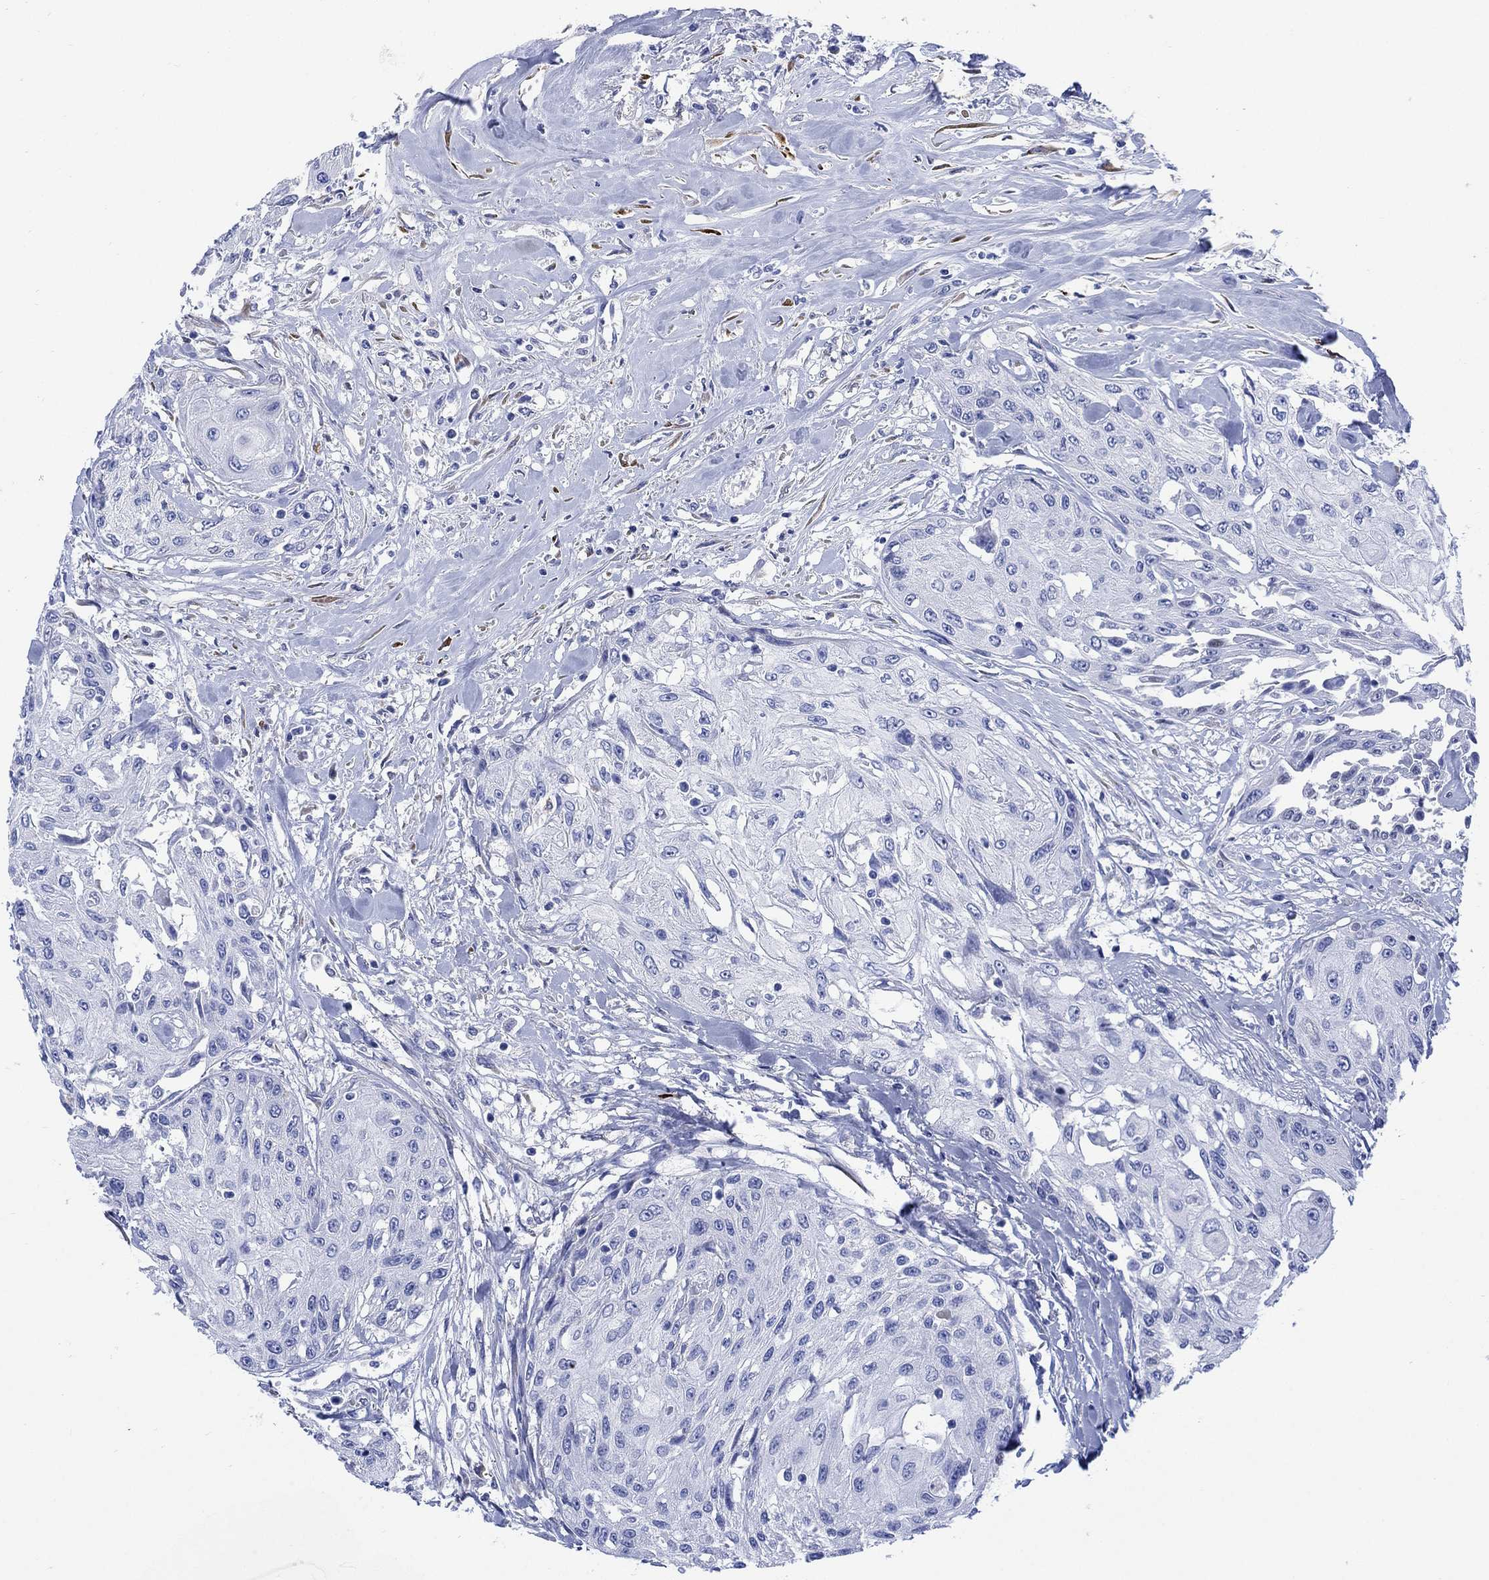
{"staining": {"intensity": "negative", "quantity": "none", "location": "none"}, "tissue": "head and neck cancer", "cell_type": "Tumor cells", "image_type": "cancer", "snomed": [{"axis": "morphology", "description": "Normal tissue, NOS"}, {"axis": "morphology", "description": "Squamous cell carcinoma, NOS"}, {"axis": "topography", "description": "Oral tissue"}, {"axis": "topography", "description": "Peripheral nerve tissue"}, {"axis": "topography", "description": "Head-Neck"}], "caption": "This histopathology image is of squamous cell carcinoma (head and neck) stained with immunohistochemistry to label a protein in brown with the nuclei are counter-stained blue. There is no expression in tumor cells.", "gene": "MYL1", "patient": {"sex": "female", "age": 59}}